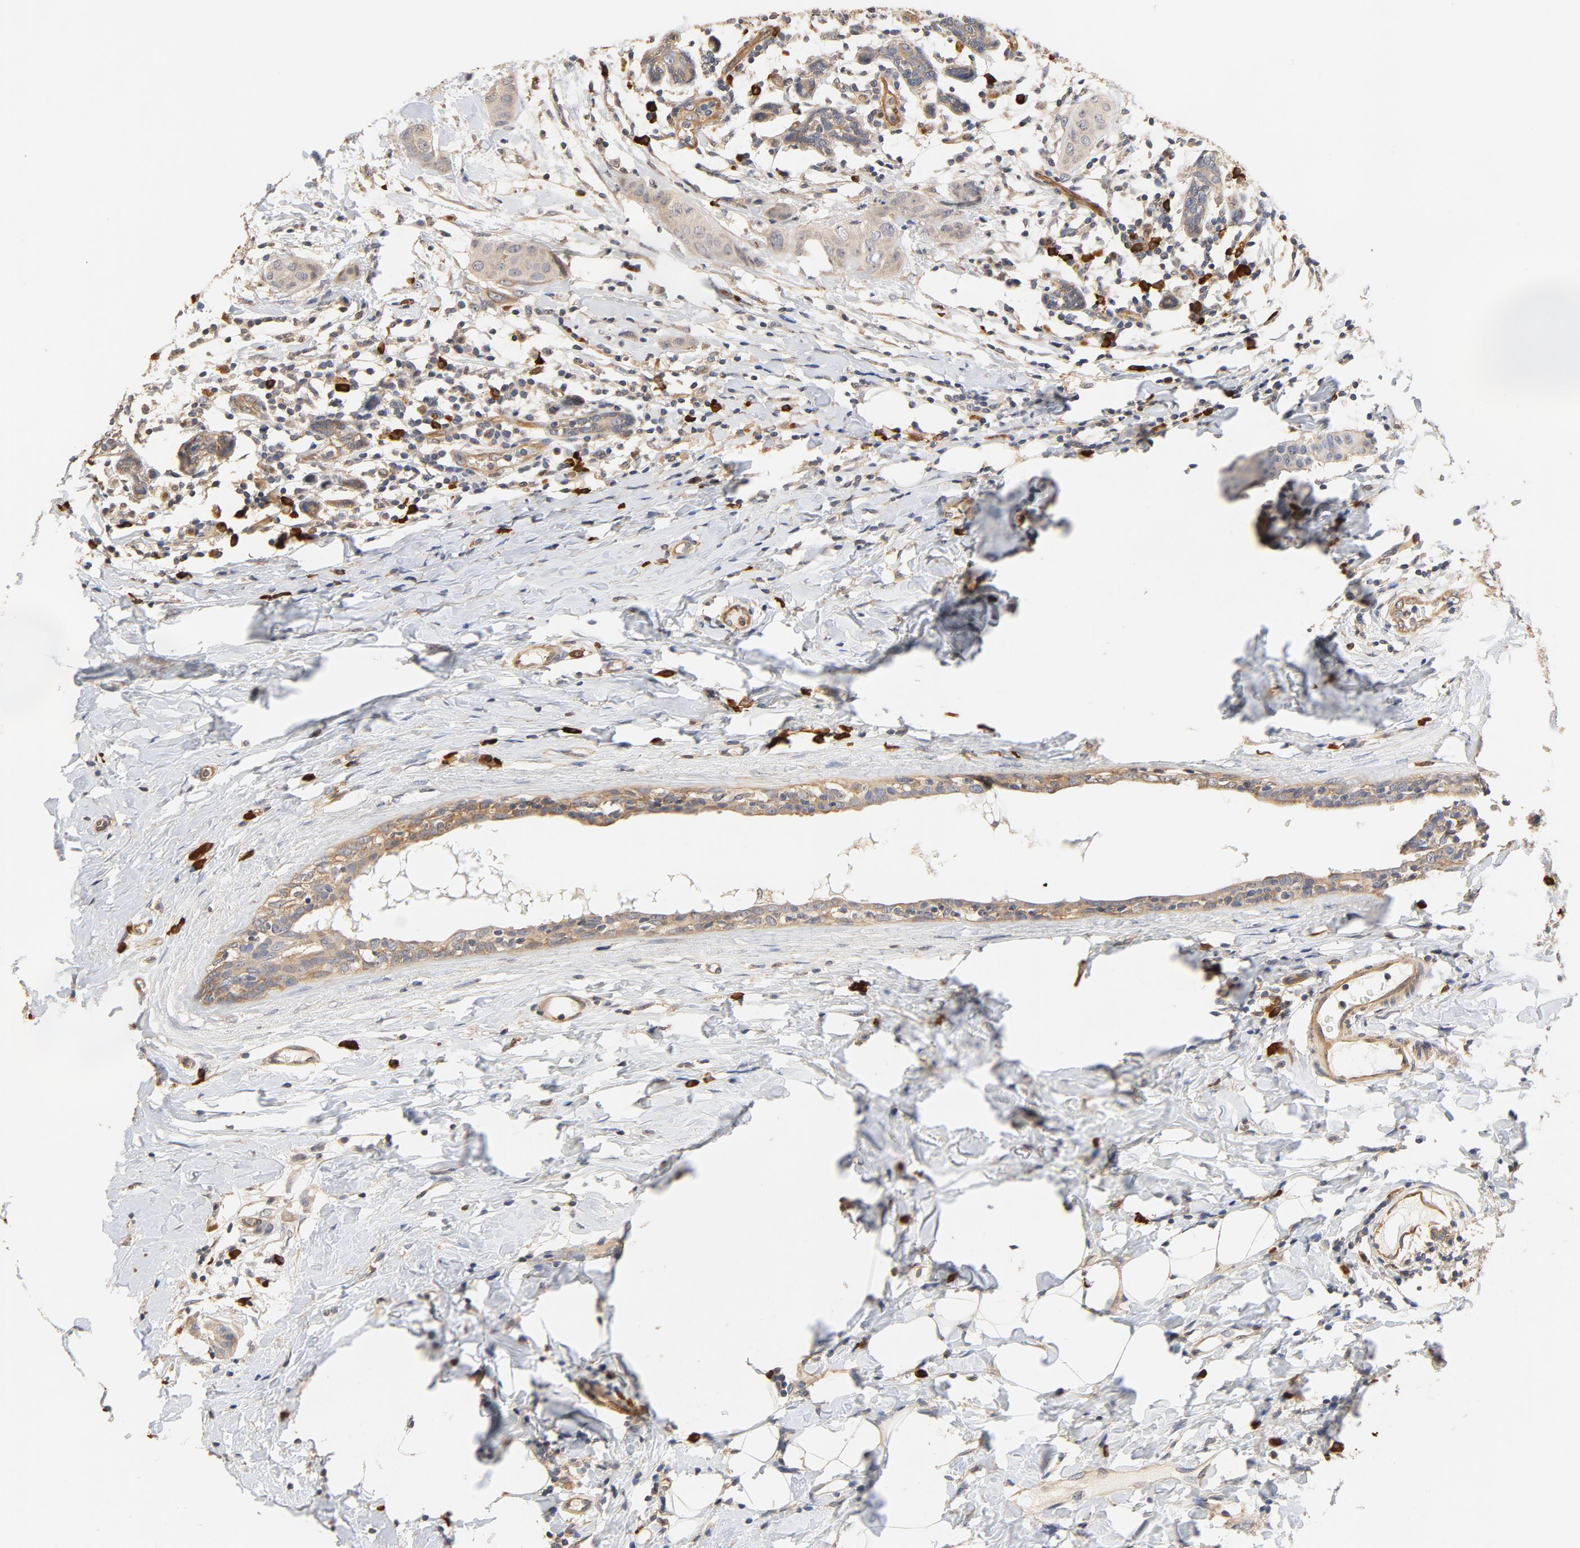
{"staining": {"intensity": "weak", "quantity": ">75%", "location": "cytoplasmic/membranous"}, "tissue": "breast cancer", "cell_type": "Tumor cells", "image_type": "cancer", "snomed": [{"axis": "morphology", "description": "Duct carcinoma"}, {"axis": "topography", "description": "Breast"}], "caption": "IHC of human breast infiltrating ductal carcinoma shows low levels of weak cytoplasmic/membranous positivity in approximately >75% of tumor cells.", "gene": "UBE2J1", "patient": {"sex": "female", "age": 40}}